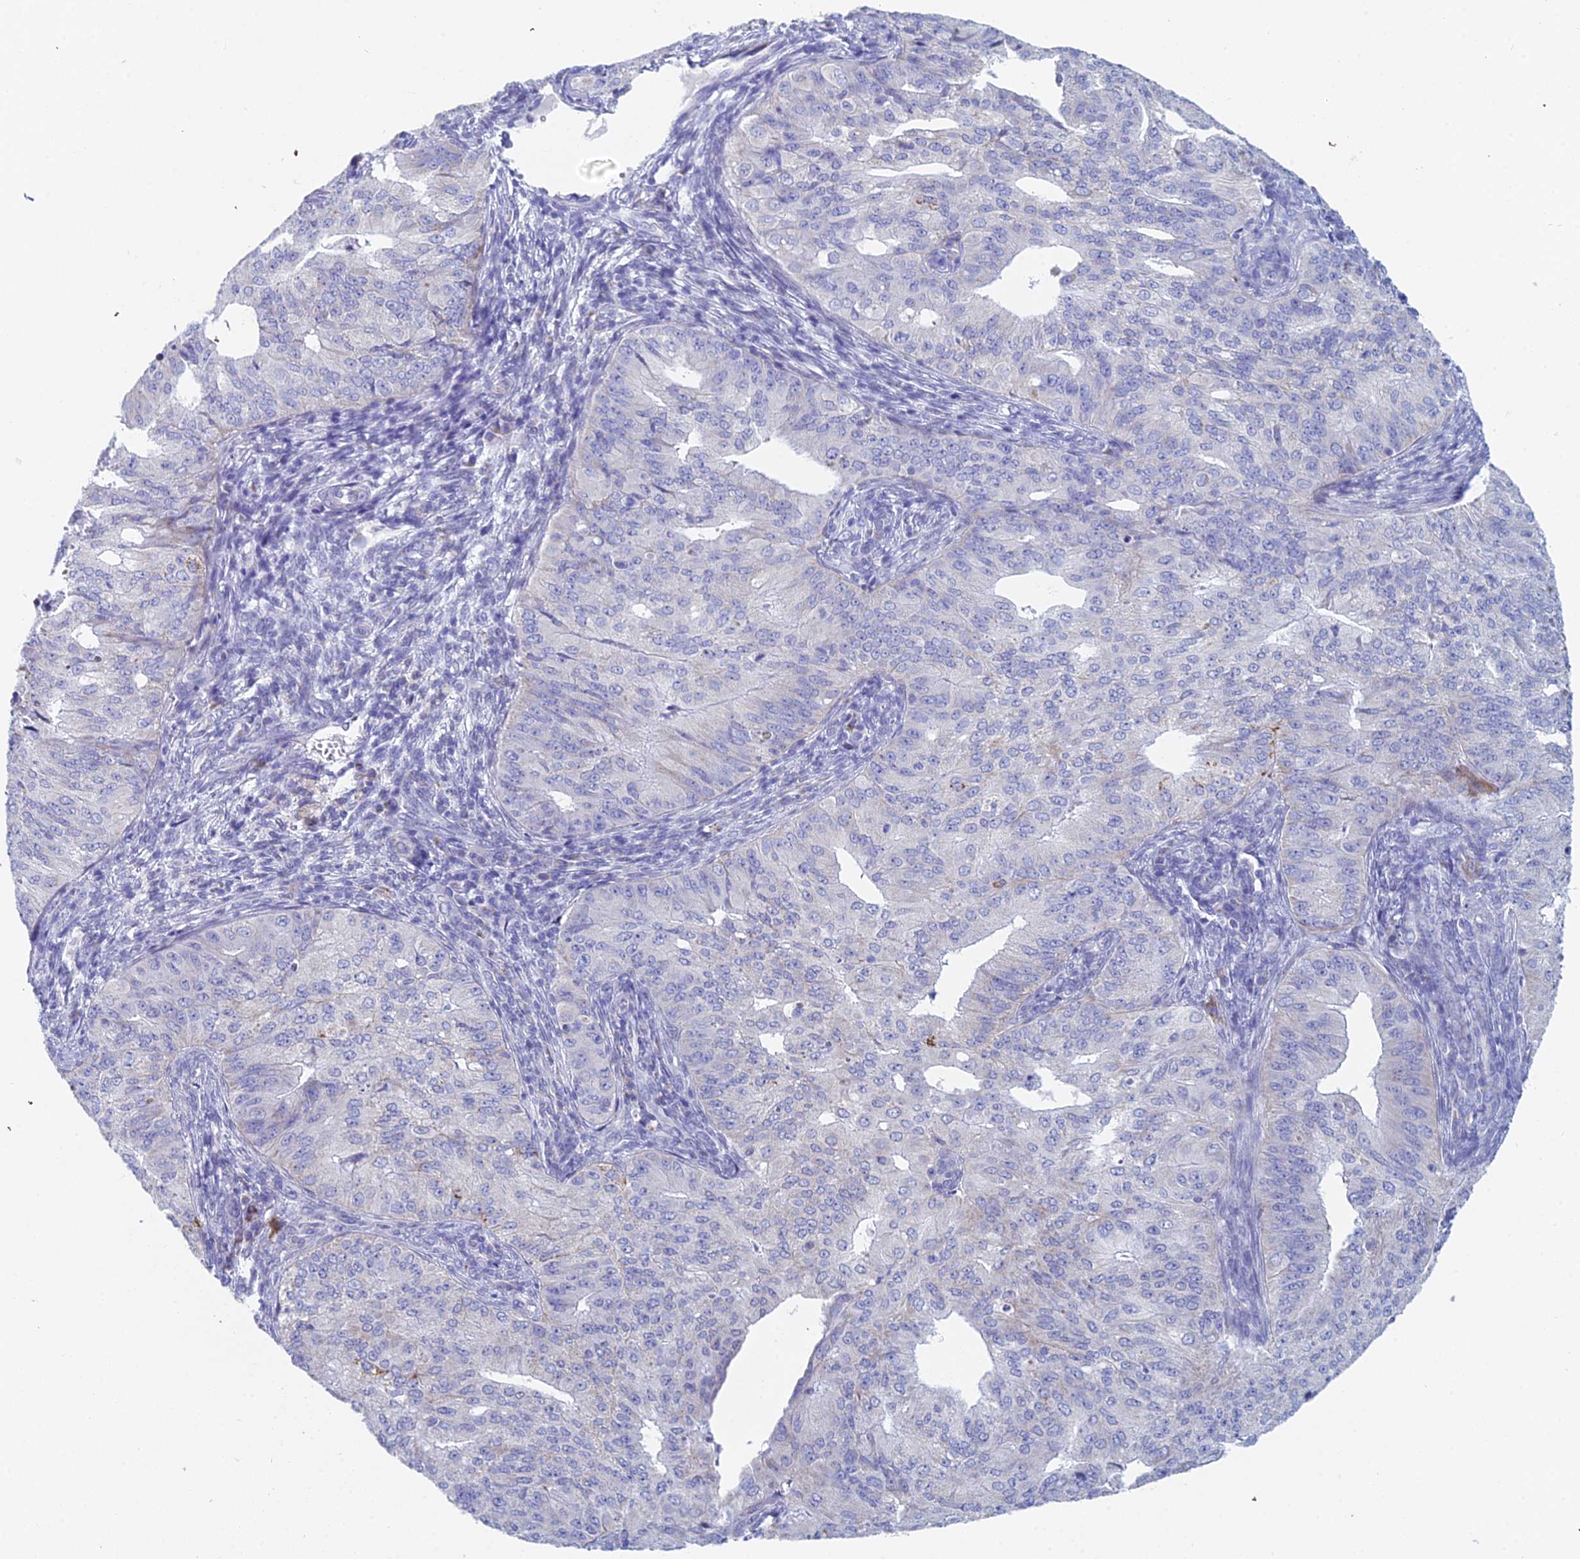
{"staining": {"intensity": "negative", "quantity": "none", "location": "none"}, "tissue": "endometrial cancer", "cell_type": "Tumor cells", "image_type": "cancer", "snomed": [{"axis": "morphology", "description": "Adenocarcinoma, NOS"}, {"axis": "topography", "description": "Endometrium"}], "caption": "Tumor cells are negative for brown protein staining in endometrial cancer.", "gene": "ACSM1", "patient": {"sex": "female", "age": 50}}